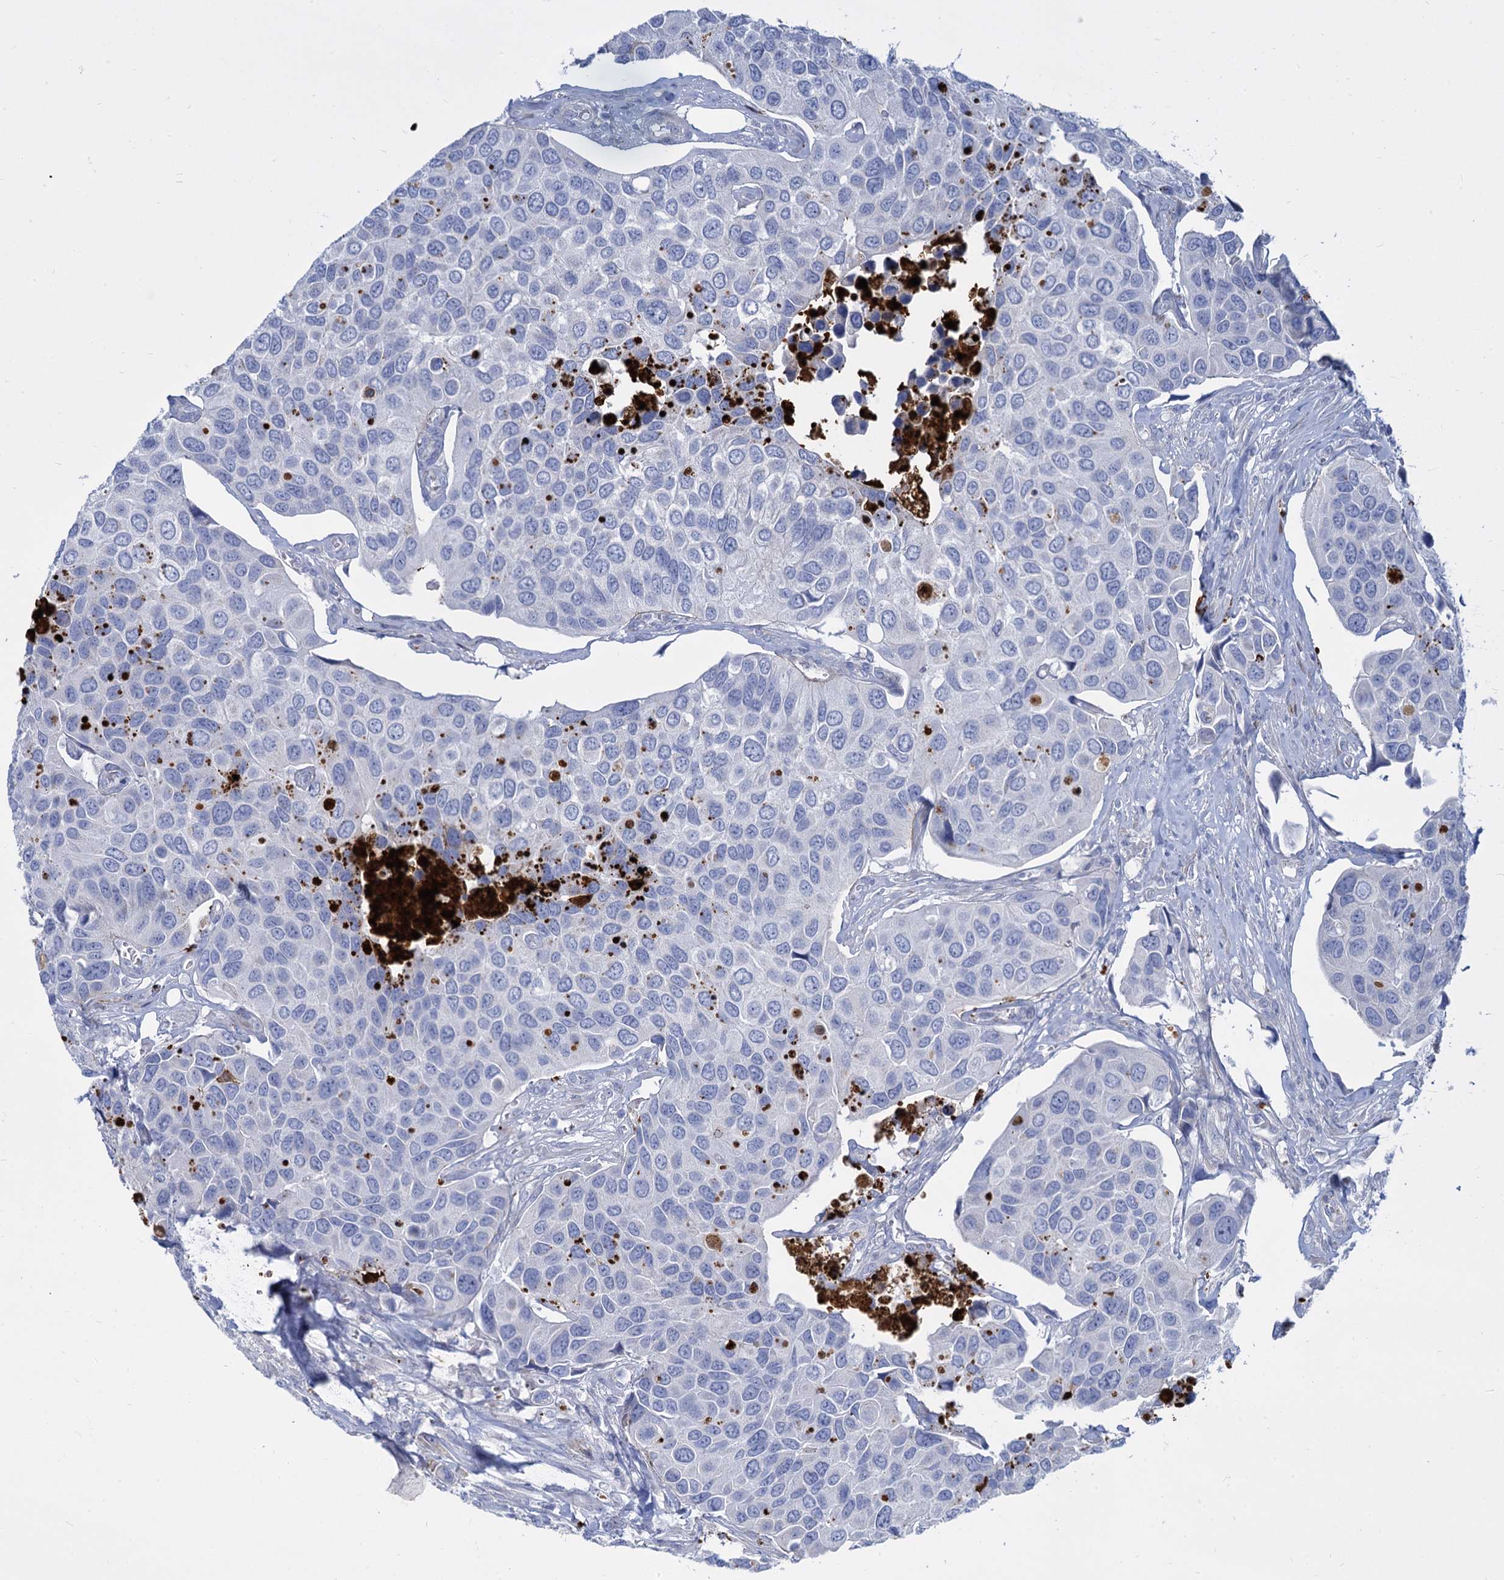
{"staining": {"intensity": "negative", "quantity": "none", "location": "none"}, "tissue": "urothelial cancer", "cell_type": "Tumor cells", "image_type": "cancer", "snomed": [{"axis": "morphology", "description": "Urothelial carcinoma, High grade"}, {"axis": "topography", "description": "Urinary bladder"}], "caption": "IHC of urothelial cancer reveals no expression in tumor cells.", "gene": "TRIM77", "patient": {"sex": "male", "age": 74}}